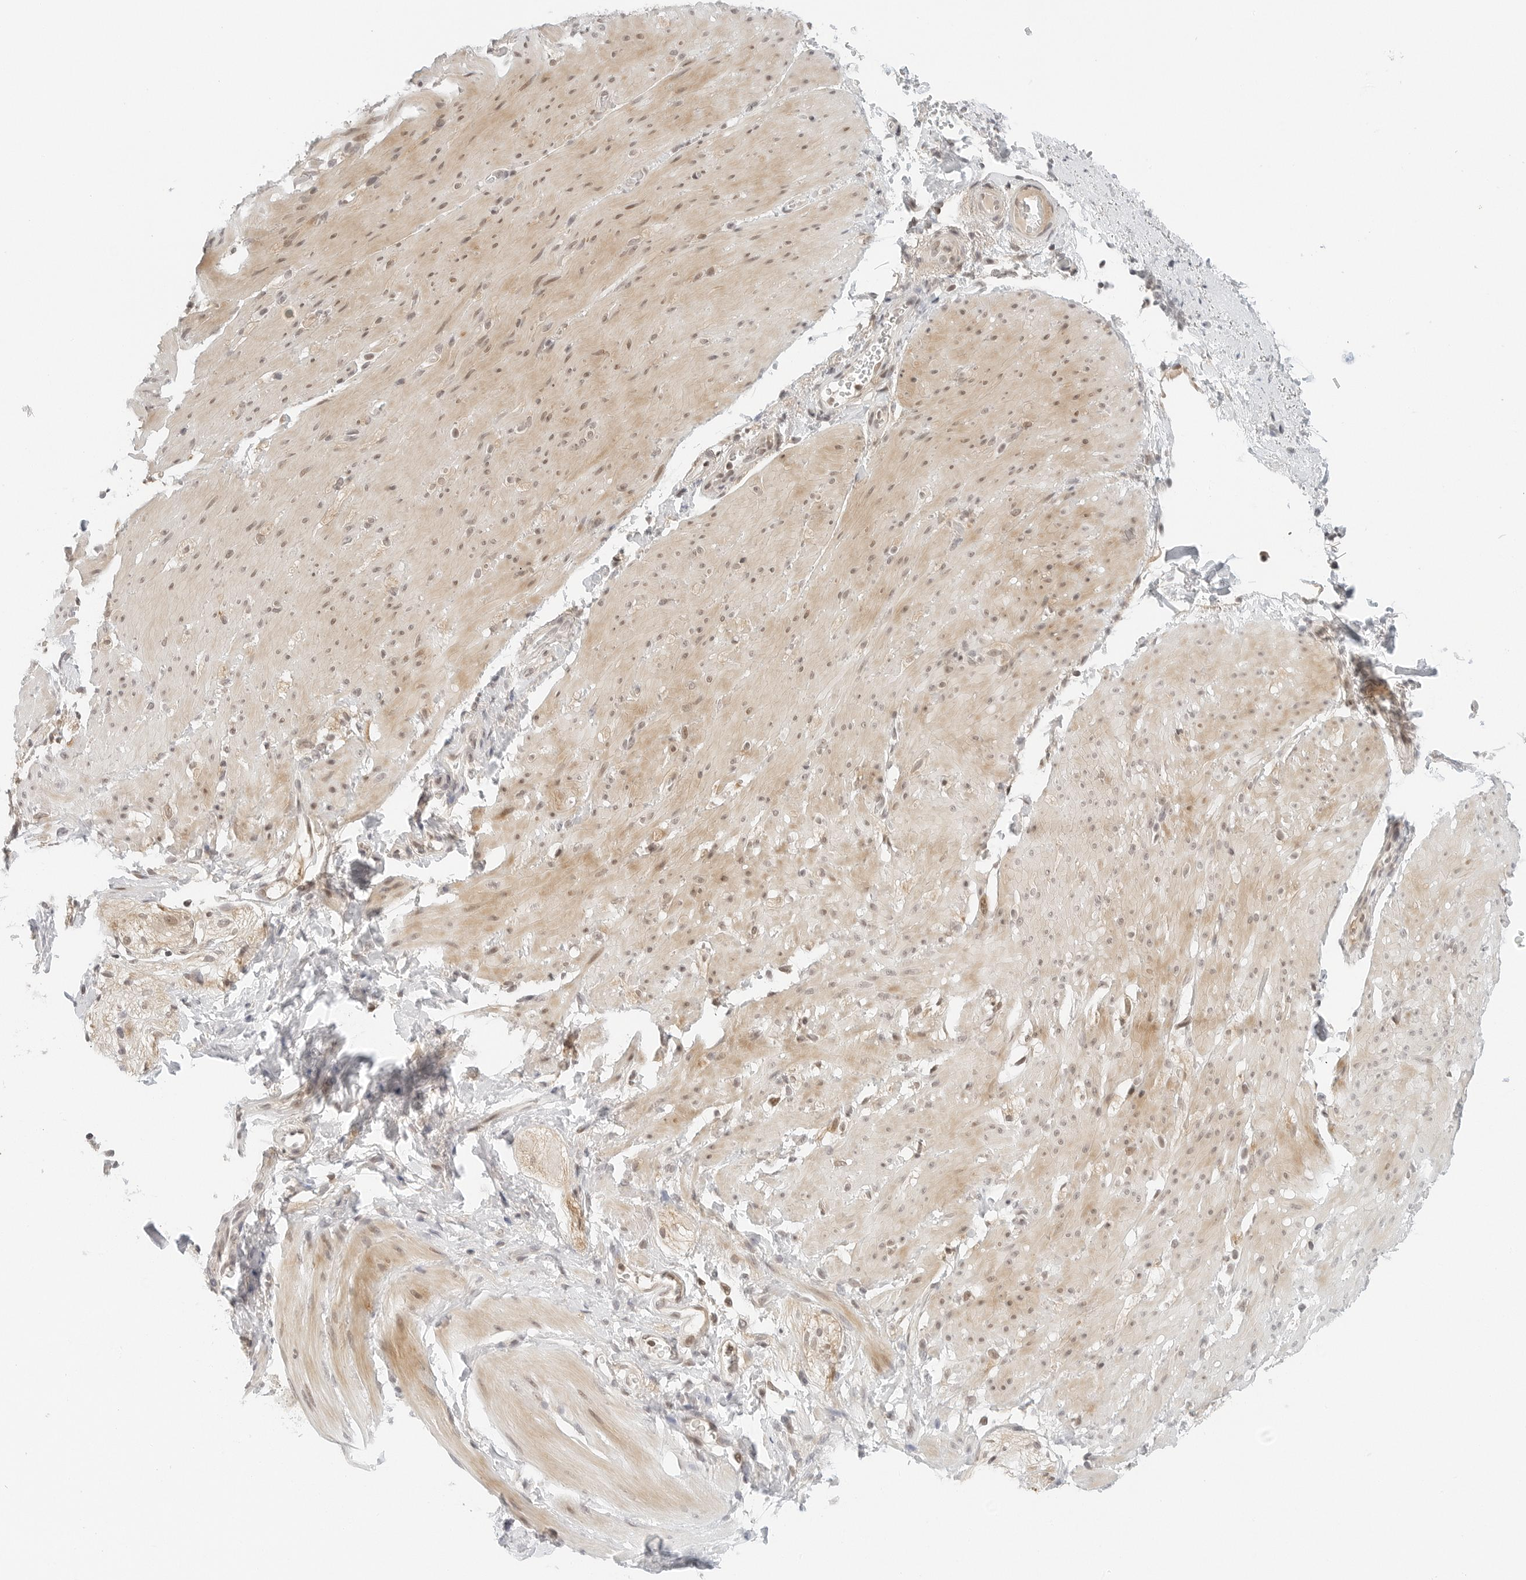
{"staining": {"intensity": "moderate", "quantity": "25%-75%", "location": "cytoplasmic/membranous,nuclear"}, "tissue": "smooth muscle", "cell_type": "Smooth muscle cells", "image_type": "normal", "snomed": [{"axis": "morphology", "description": "Normal tissue, NOS"}, {"axis": "topography", "description": "Smooth muscle"}, {"axis": "topography", "description": "Small intestine"}], "caption": "The histopathology image displays staining of unremarkable smooth muscle, revealing moderate cytoplasmic/membranous,nuclear protein staining (brown color) within smooth muscle cells. (DAB IHC with brightfield microscopy, high magnification).", "gene": "NEO1", "patient": {"sex": "female", "age": 84}}